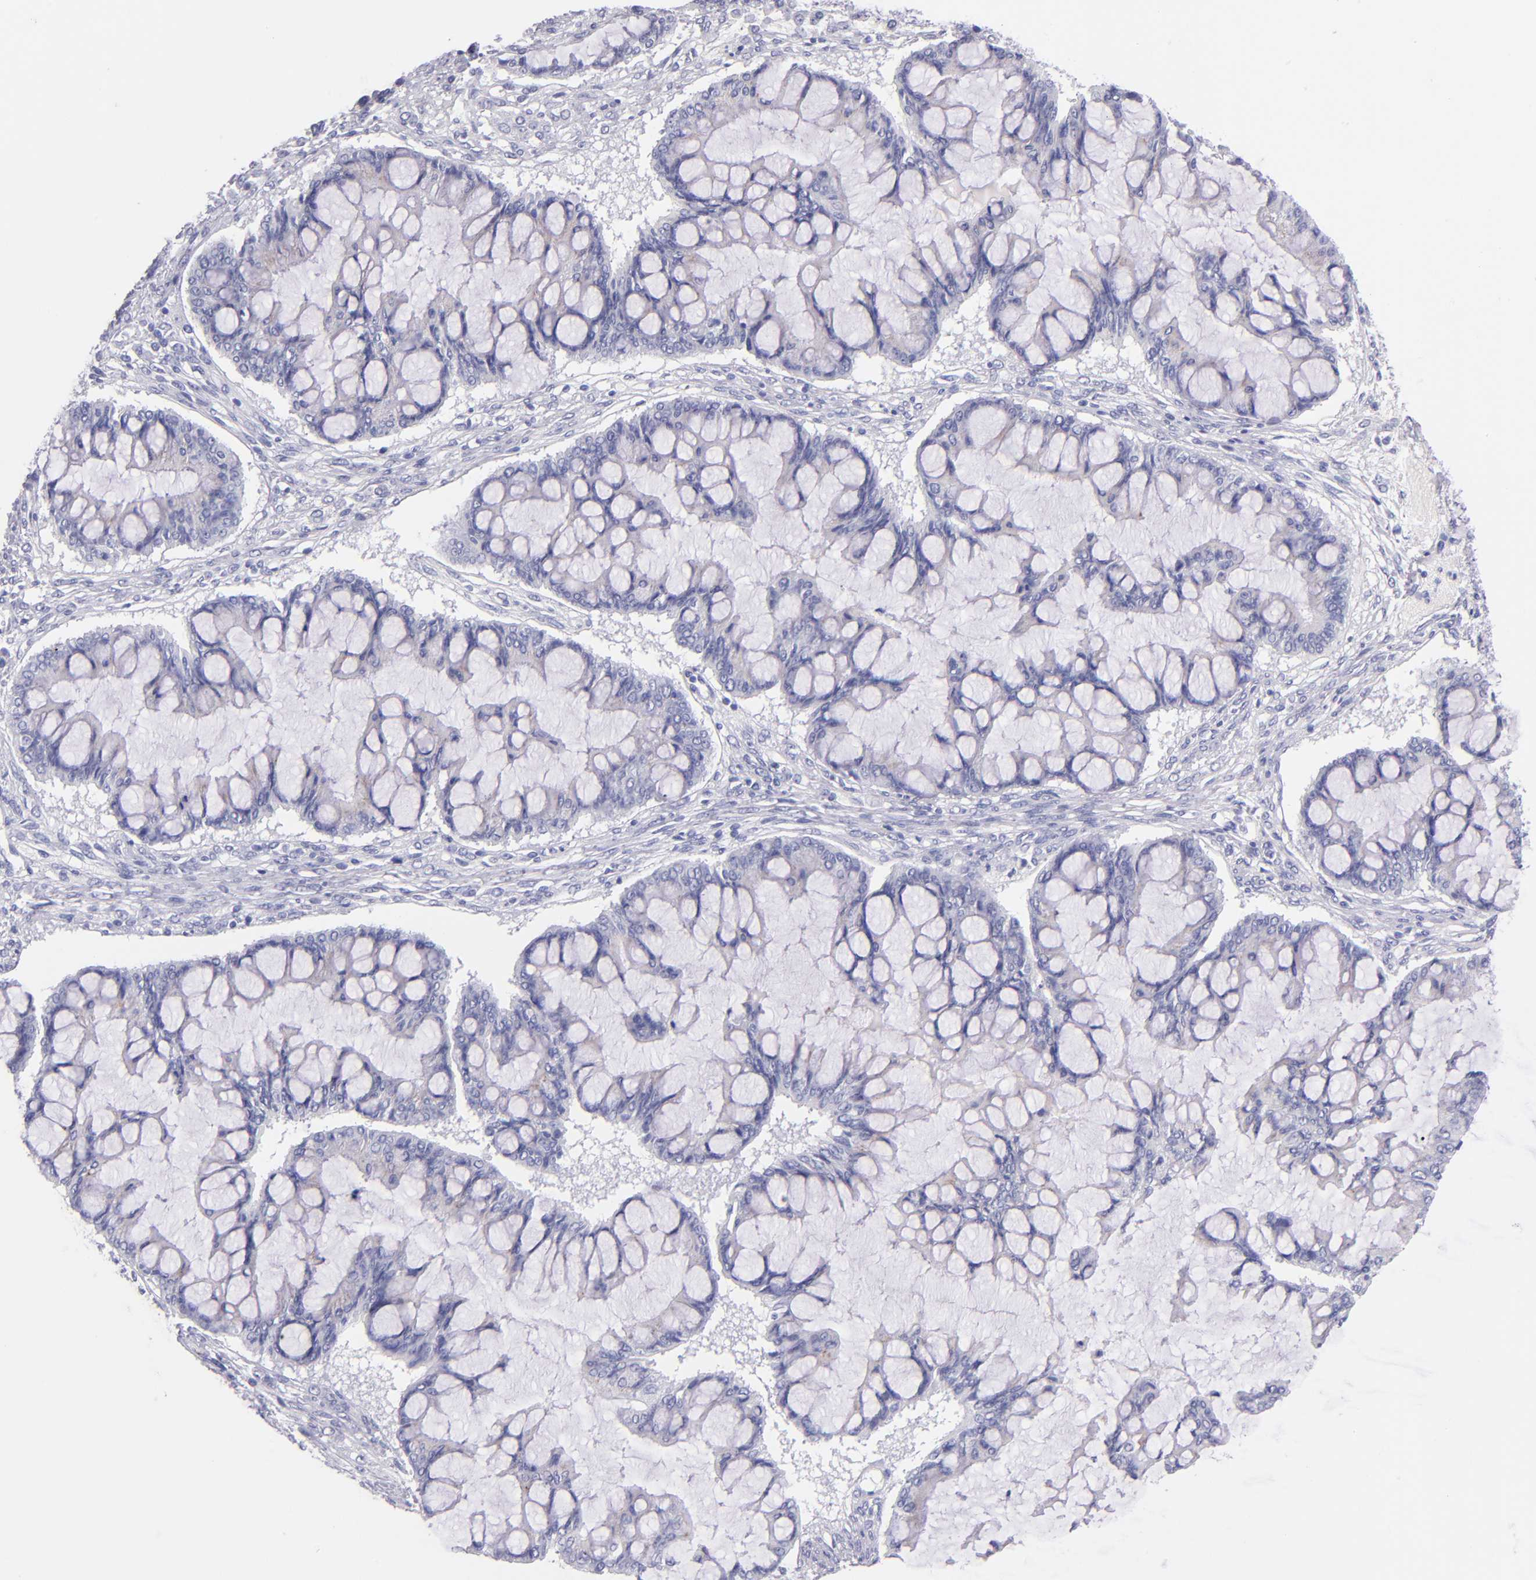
{"staining": {"intensity": "negative", "quantity": "none", "location": "none"}, "tissue": "ovarian cancer", "cell_type": "Tumor cells", "image_type": "cancer", "snomed": [{"axis": "morphology", "description": "Cystadenocarcinoma, mucinous, NOS"}, {"axis": "topography", "description": "Ovary"}], "caption": "Mucinous cystadenocarcinoma (ovarian) stained for a protein using immunohistochemistry (IHC) reveals no staining tumor cells.", "gene": "IRF4", "patient": {"sex": "female", "age": 73}}